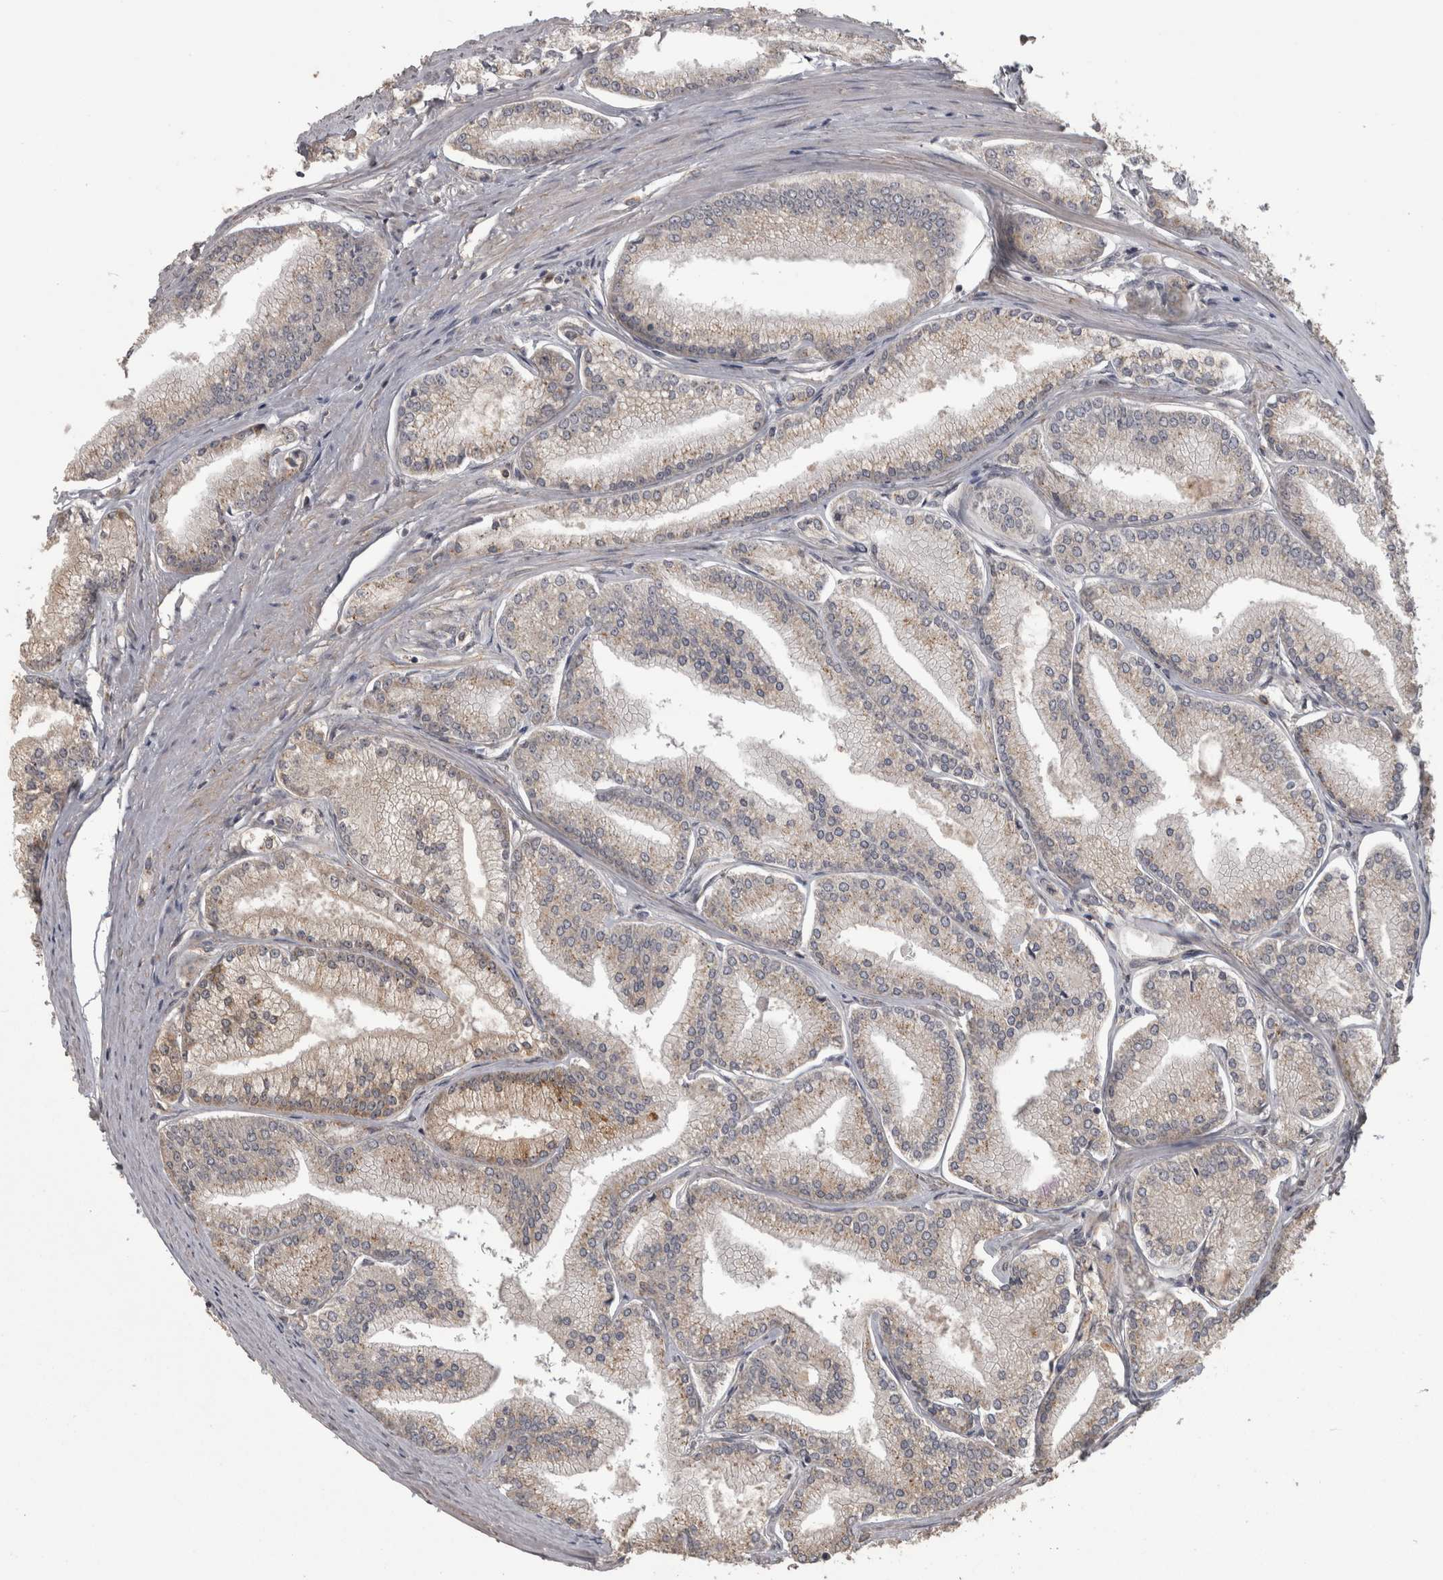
{"staining": {"intensity": "weak", "quantity": "25%-75%", "location": "cytoplasmic/membranous"}, "tissue": "prostate cancer", "cell_type": "Tumor cells", "image_type": "cancer", "snomed": [{"axis": "morphology", "description": "Adenocarcinoma, Low grade"}, {"axis": "topography", "description": "Prostate"}], "caption": "DAB (3,3'-diaminobenzidine) immunohistochemical staining of prostate cancer displays weak cytoplasmic/membranous protein staining in about 25%-75% of tumor cells. (DAB IHC, brown staining for protein, blue staining for nuclei).", "gene": "RAB29", "patient": {"sex": "male", "age": 52}}